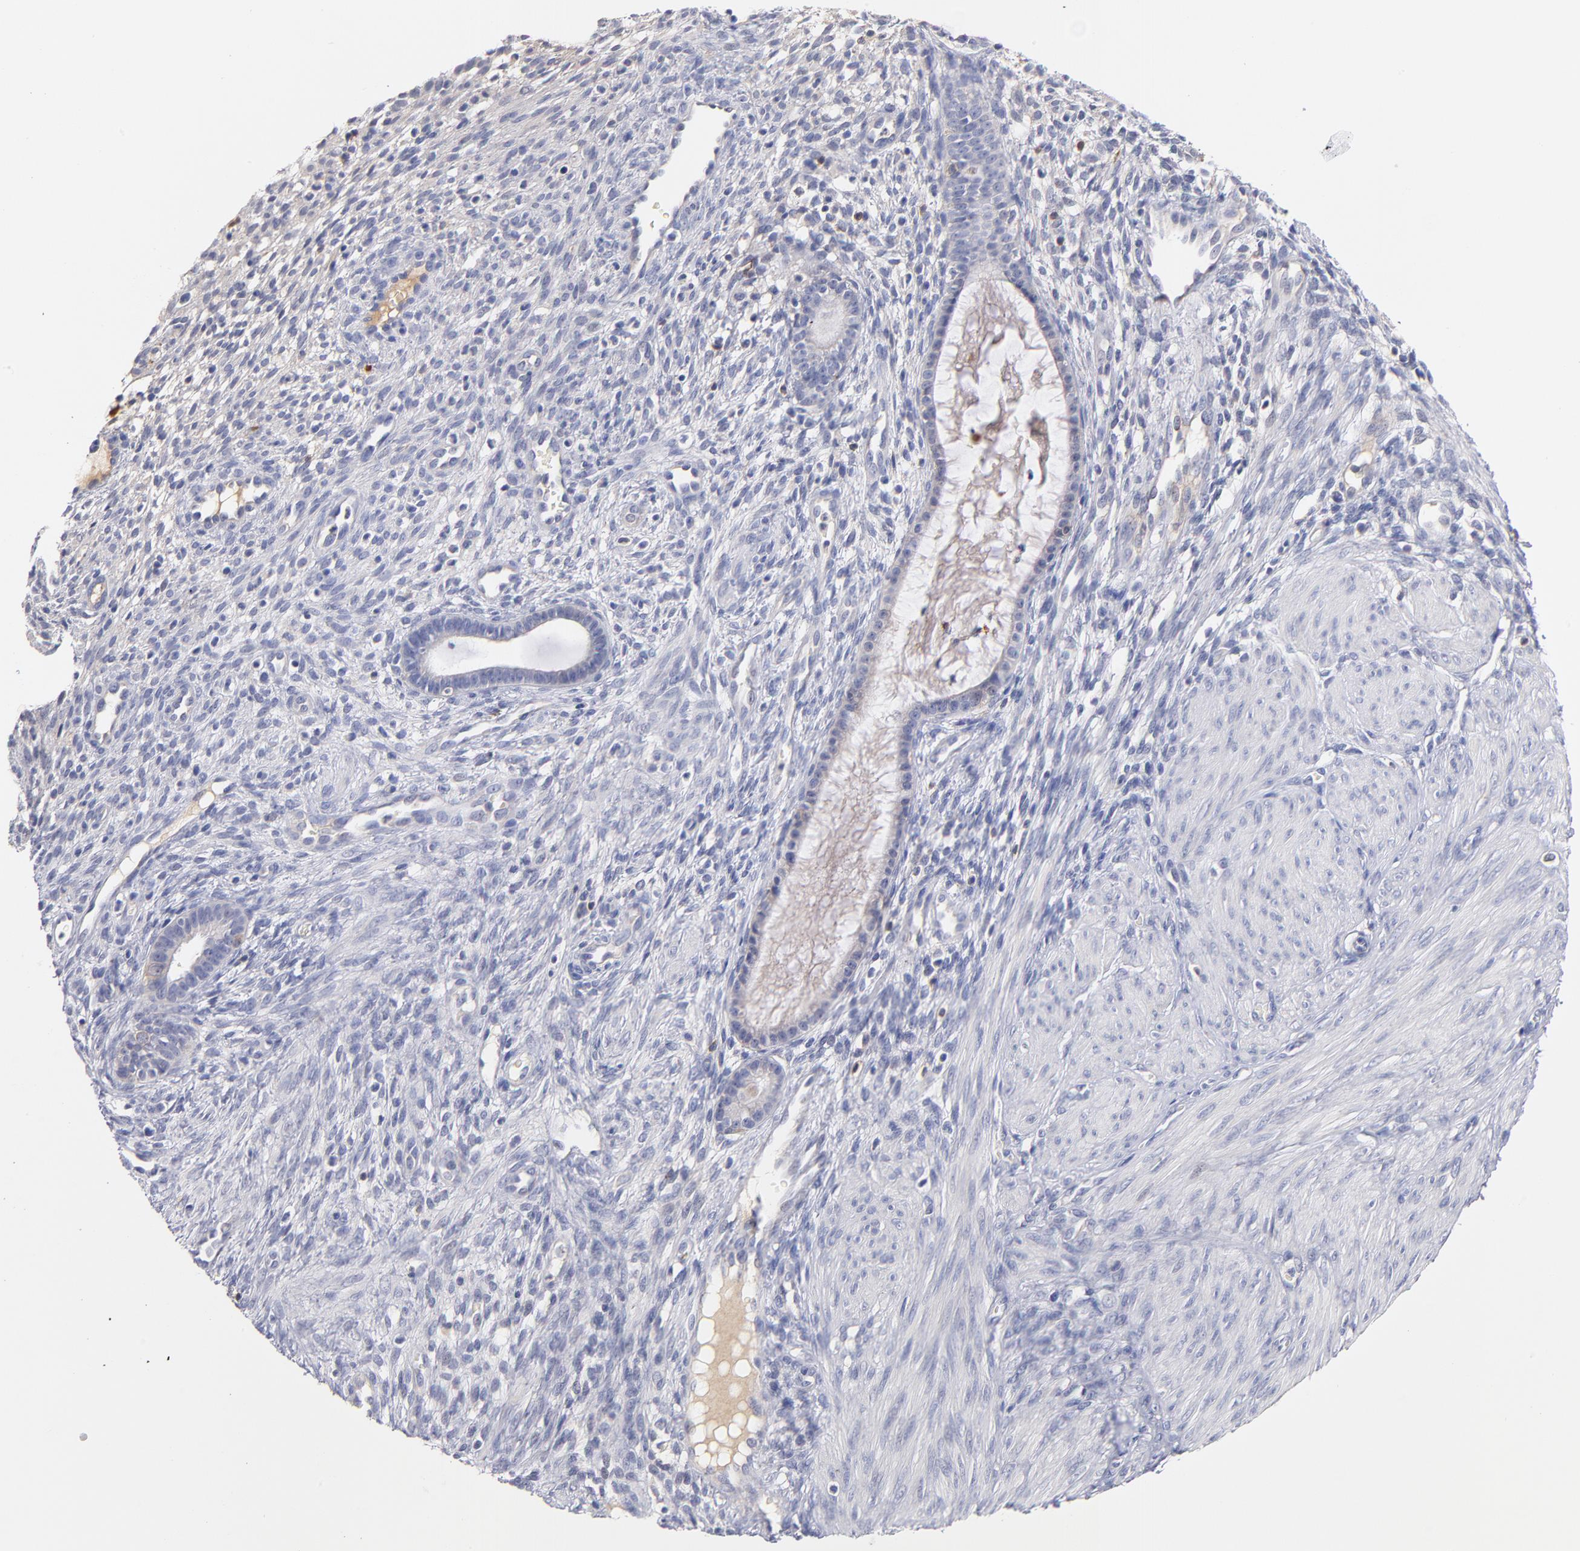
{"staining": {"intensity": "negative", "quantity": "none", "location": "none"}, "tissue": "endometrium", "cell_type": "Cells in endometrial stroma", "image_type": "normal", "snomed": [{"axis": "morphology", "description": "Normal tissue, NOS"}, {"axis": "topography", "description": "Endometrium"}], "caption": "Immunohistochemical staining of normal endometrium exhibits no significant staining in cells in endometrial stroma. (DAB (3,3'-diaminobenzidine) IHC, high magnification).", "gene": "KREMEN2", "patient": {"sex": "female", "age": 72}}